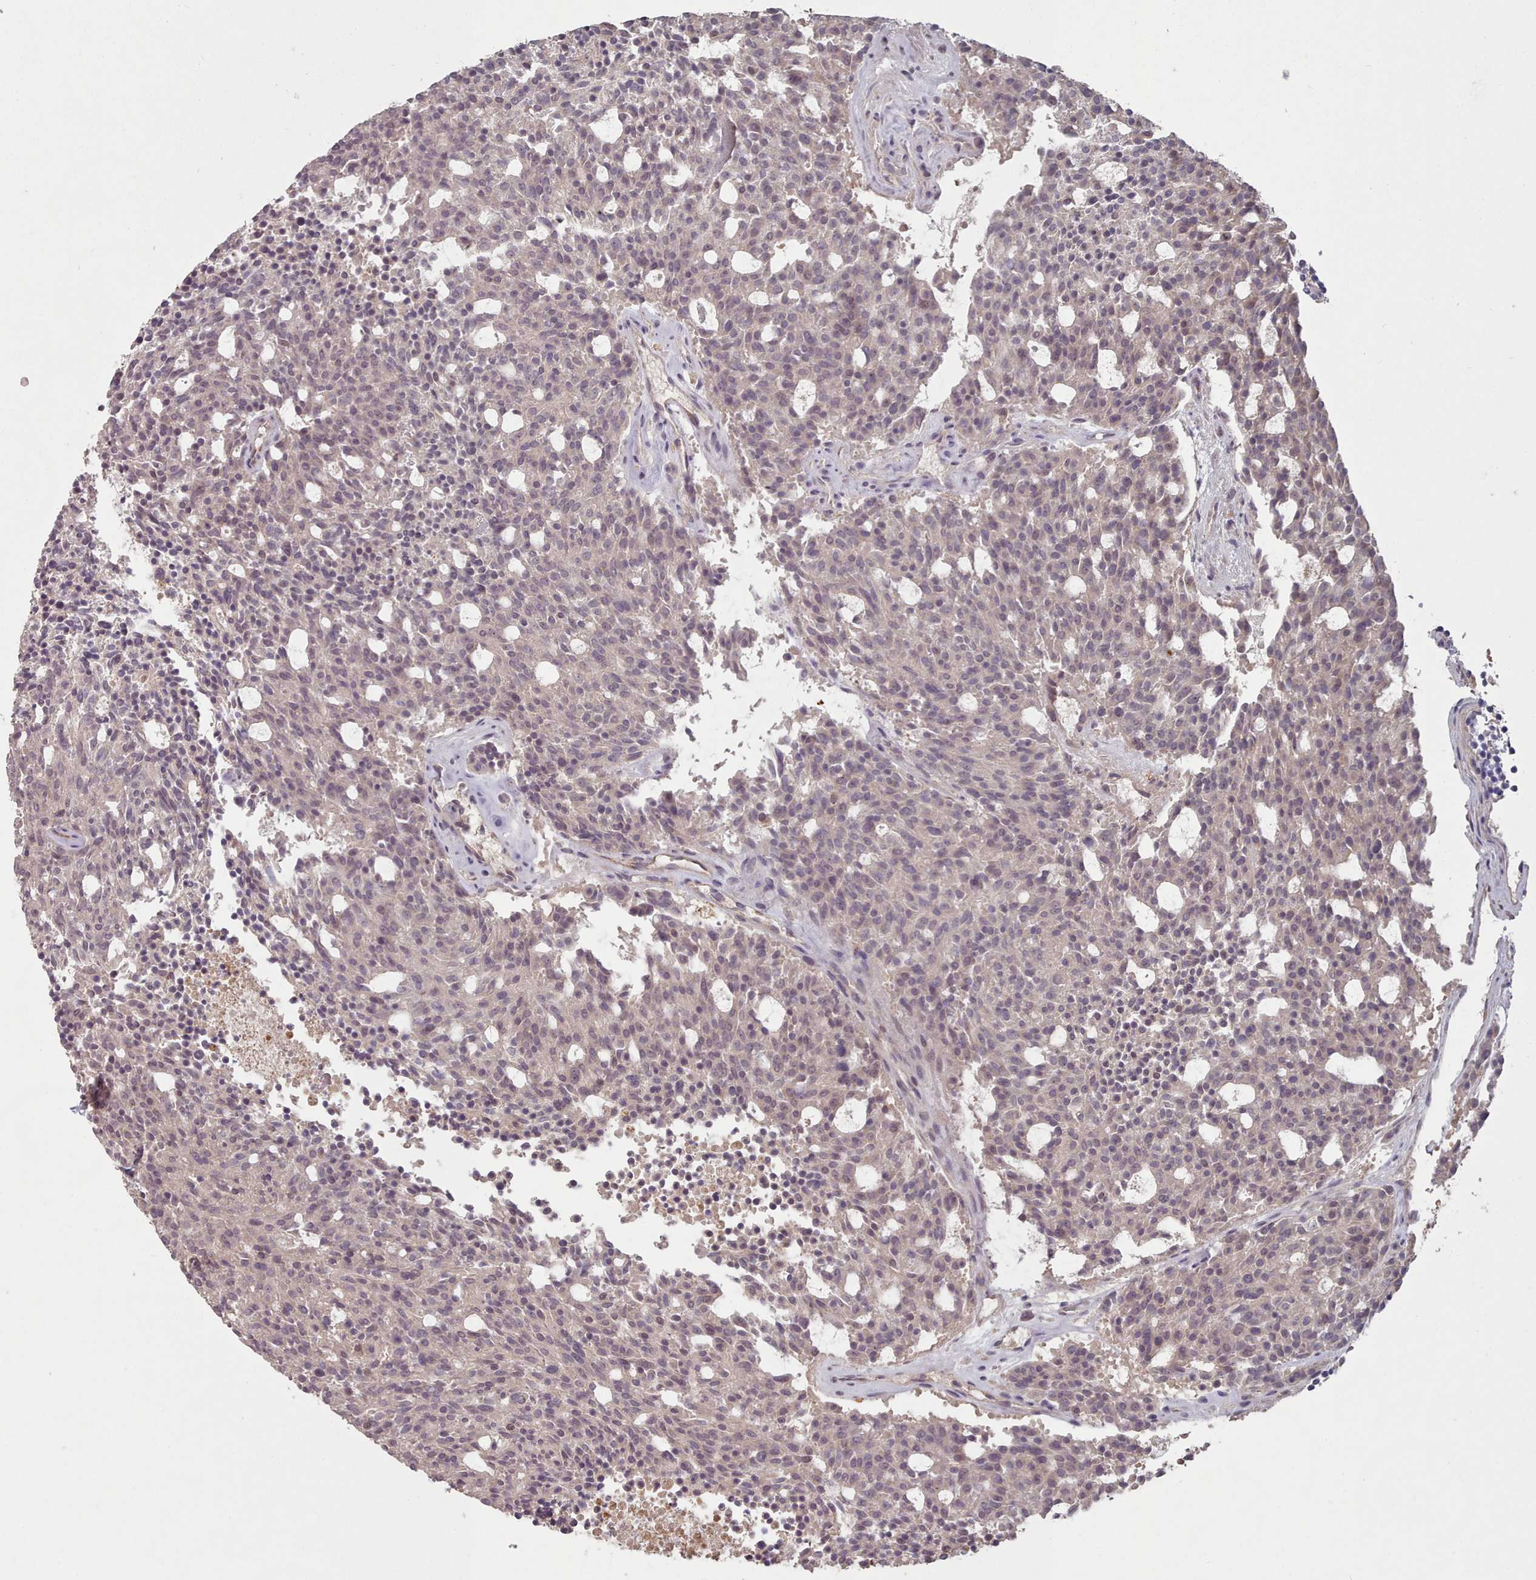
{"staining": {"intensity": "moderate", "quantity": "<25%", "location": "nuclear"}, "tissue": "carcinoid", "cell_type": "Tumor cells", "image_type": "cancer", "snomed": [{"axis": "morphology", "description": "Carcinoid, malignant, NOS"}, {"axis": "topography", "description": "Pancreas"}], "caption": "Immunohistochemistry (IHC) staining of carcinoid (malignant), which shows low levels of moderate nuclear expression in approximately <25% of tumor cells indicating moderate nuclear protein positivity. The staining was performed using DAB (brown) for protein detection and nuclei were counterstained in hematoxylin (blue).", "gene": "ERCC6L", "patient": {"sex": "female", "age": 54}}